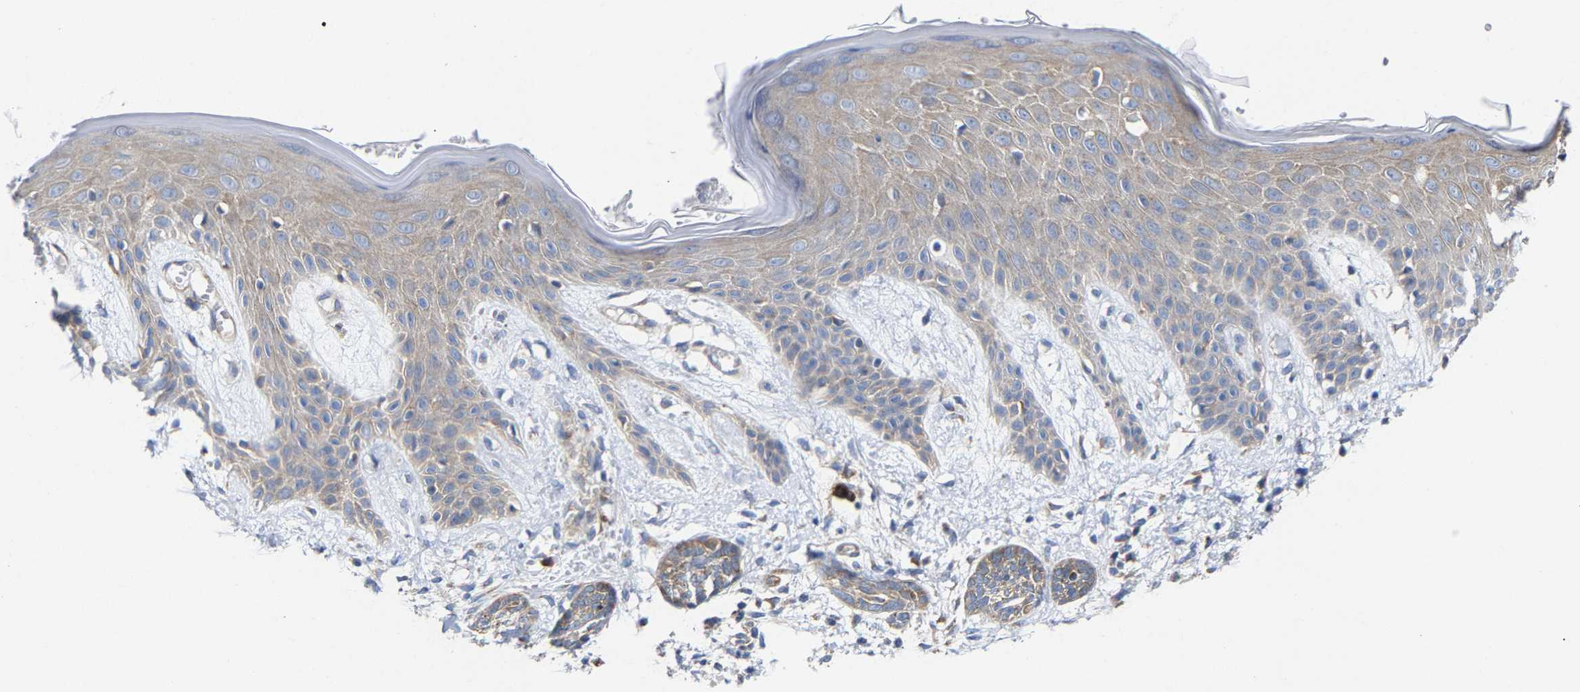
{"staining": {"intensity": "moderate", "quantity": ">75%", "location": "cytoplasmic/membranous"}, "tissue": "skin cancer", "cell_type": "Tumor cells", "image_type": "cancer", "snomed": [{"axis": "morphology", "description": "Basal cell carcinoma"}, {"axis": "topography", "description": "Skin"}], "caption": "Immunohistochemistry photomicrograph of human skin basal cell carcinoma stained for a protein (brown), which shows medium levels of moderate cytoplasmic/membranous positivity in approximately >75% of tumor cells.", "gene": "PPP1R15A", "patient": {"sex": "female", "age": 59}}